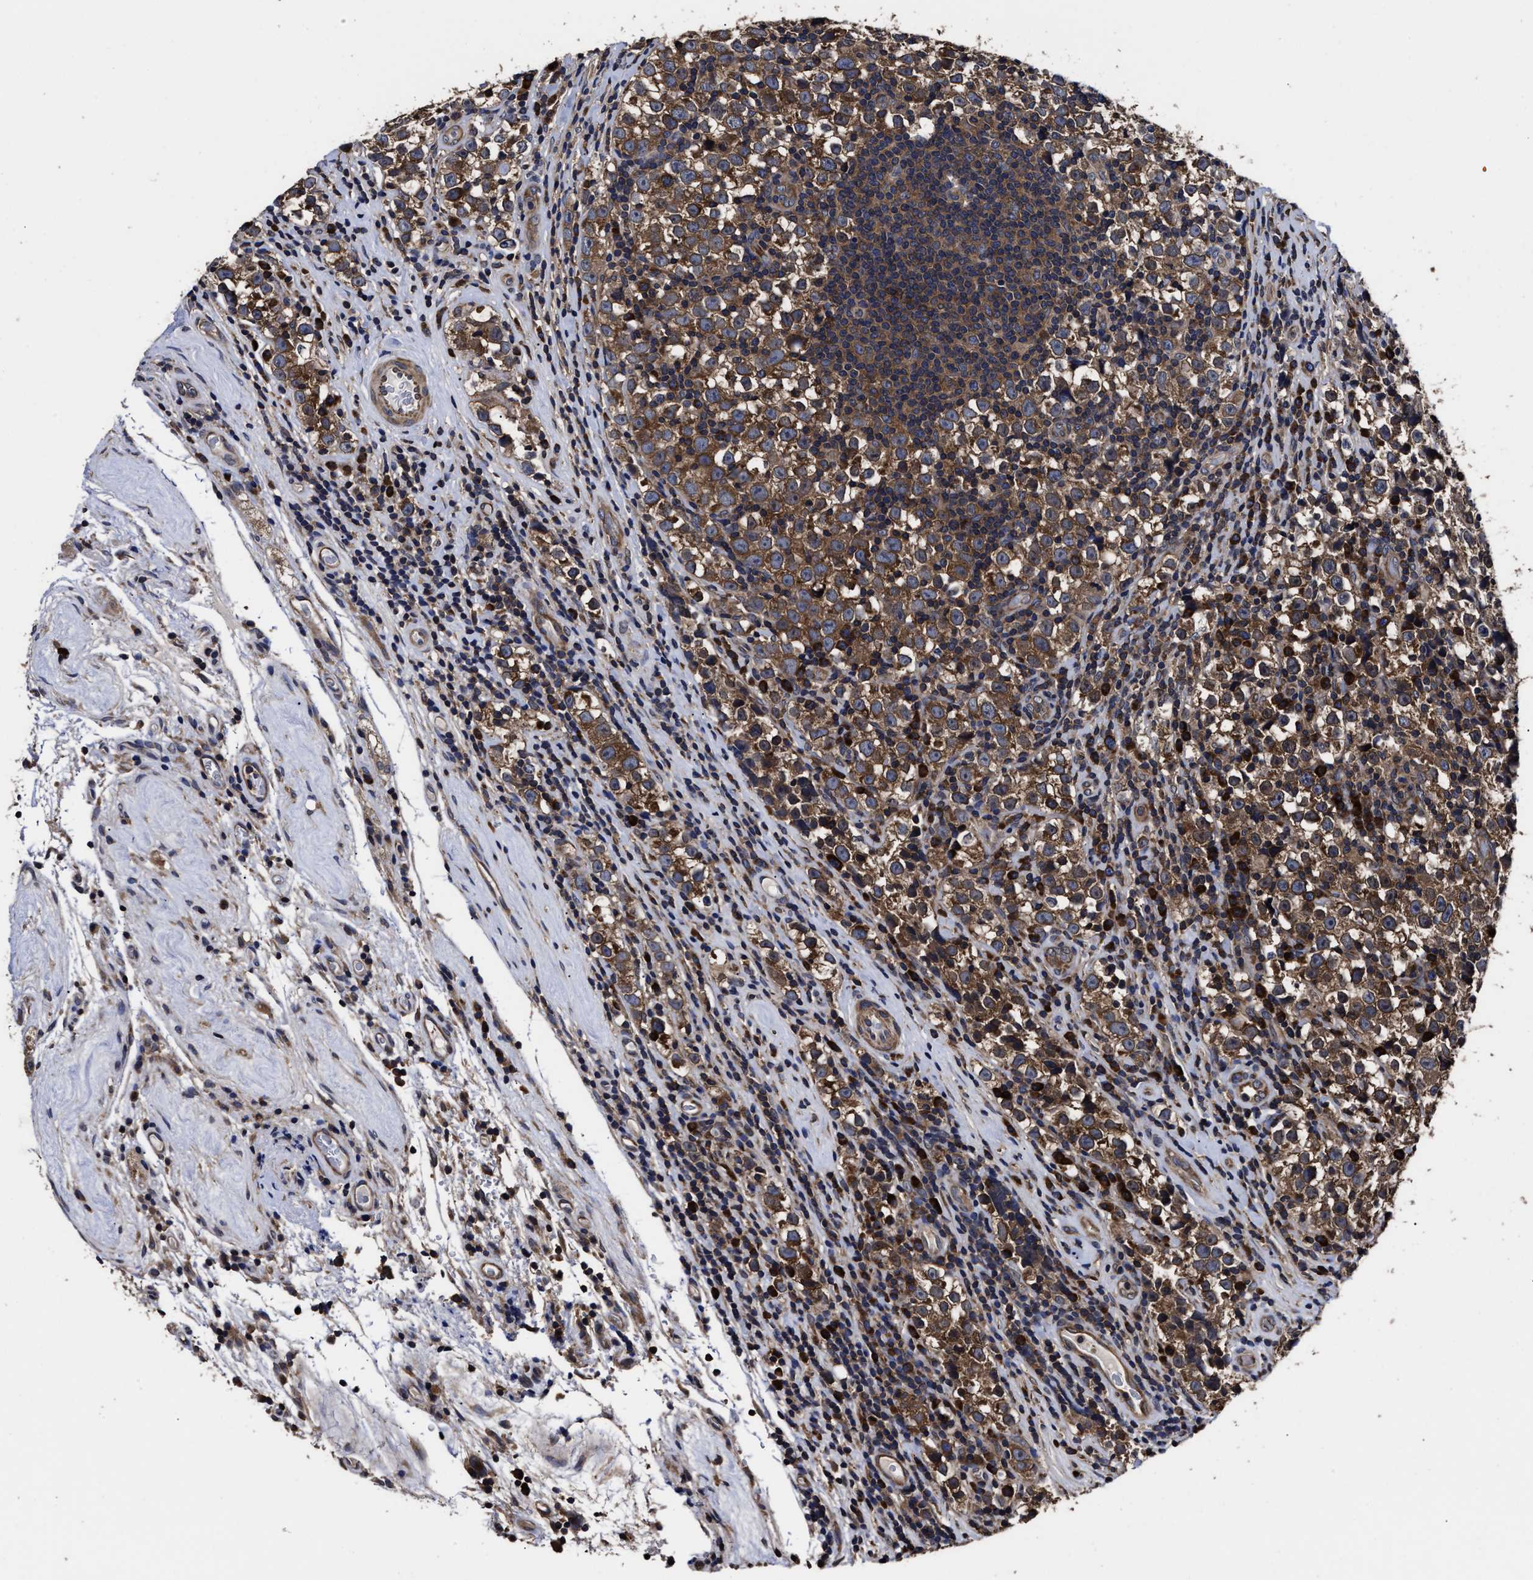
{"staining": {"intensity": "strong", "quantity": ">75%", "location": "cytoplasmic/membranous"}, "tissue": "testis cancer", "cell_type": "Tumor cells", "image_type": "cancer", "snomed": [{"axis": "morphology", "description": "Normal tissue, NOS"}, {"axis": "morphology", "description": "Seminoma, NOS"}, {"axis": "topography", "description": "Testis"}], "caption": "Seminoma (testis) was stained to show a protein in brown. There is high levels of strong cytoplasmic/membranous positivity in about >75% of tumor cells.", "gene": "AVEN", "patient": {"sex": "male", "age": 43}}